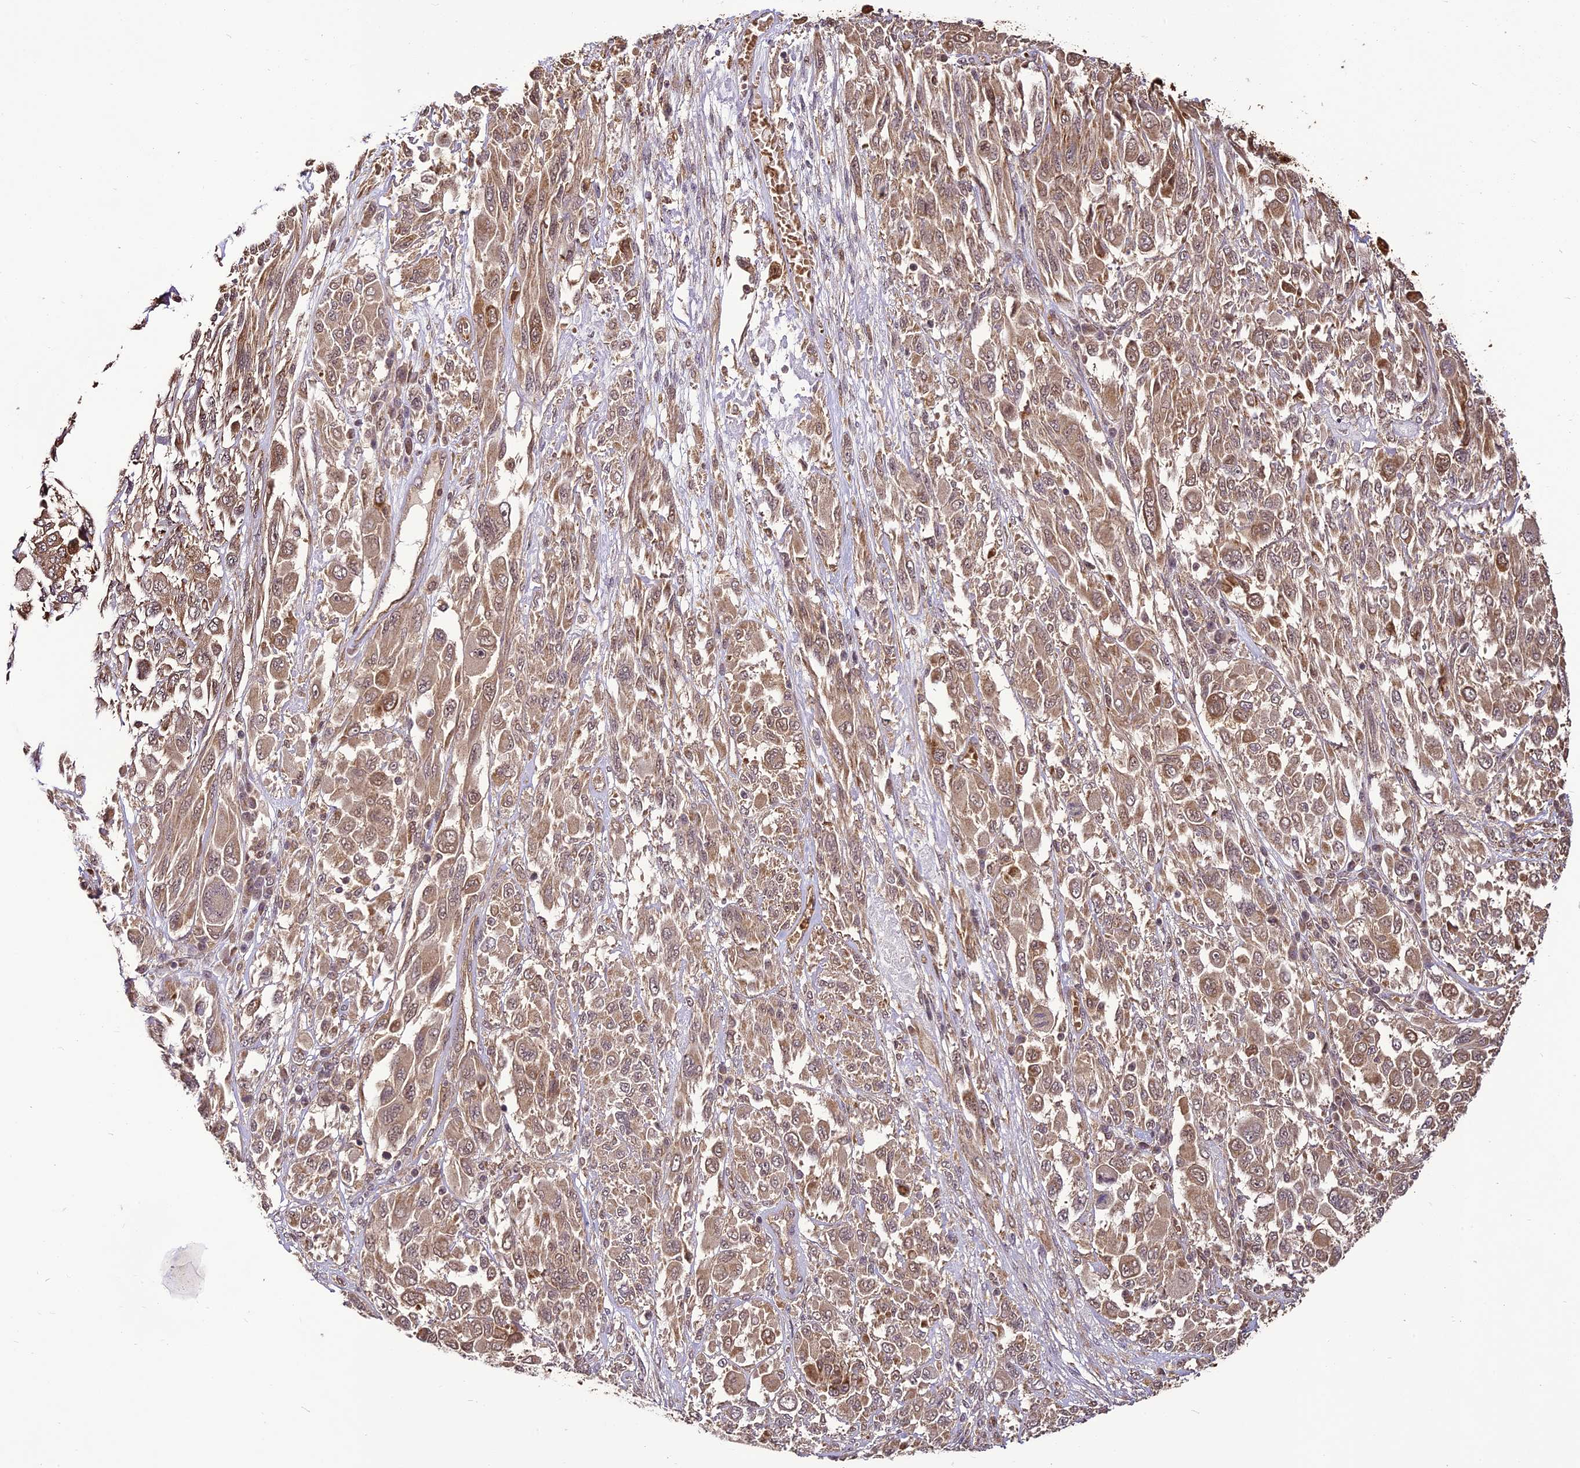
{"staining": {"intensity": "moderate", "quantity": "<25%", "location": "cytoplasmic/membranous"}, "tissue": "melanoma", "cell_type": "Tumor cells", "image_type": "cancer", "snomed": [{"axis": "morphology", "description": "Malignant melanoma, NOS"}, {"axis": "topography", "description": "Skin"}], "caption": "Tumor cells demonstrate low levels of moderate cytoplasmic/membranous expression in about <25% of cells in malignant melanoma.", "gene": "BCDIN3D", "patient": {"sex": "female", "age": 91}}